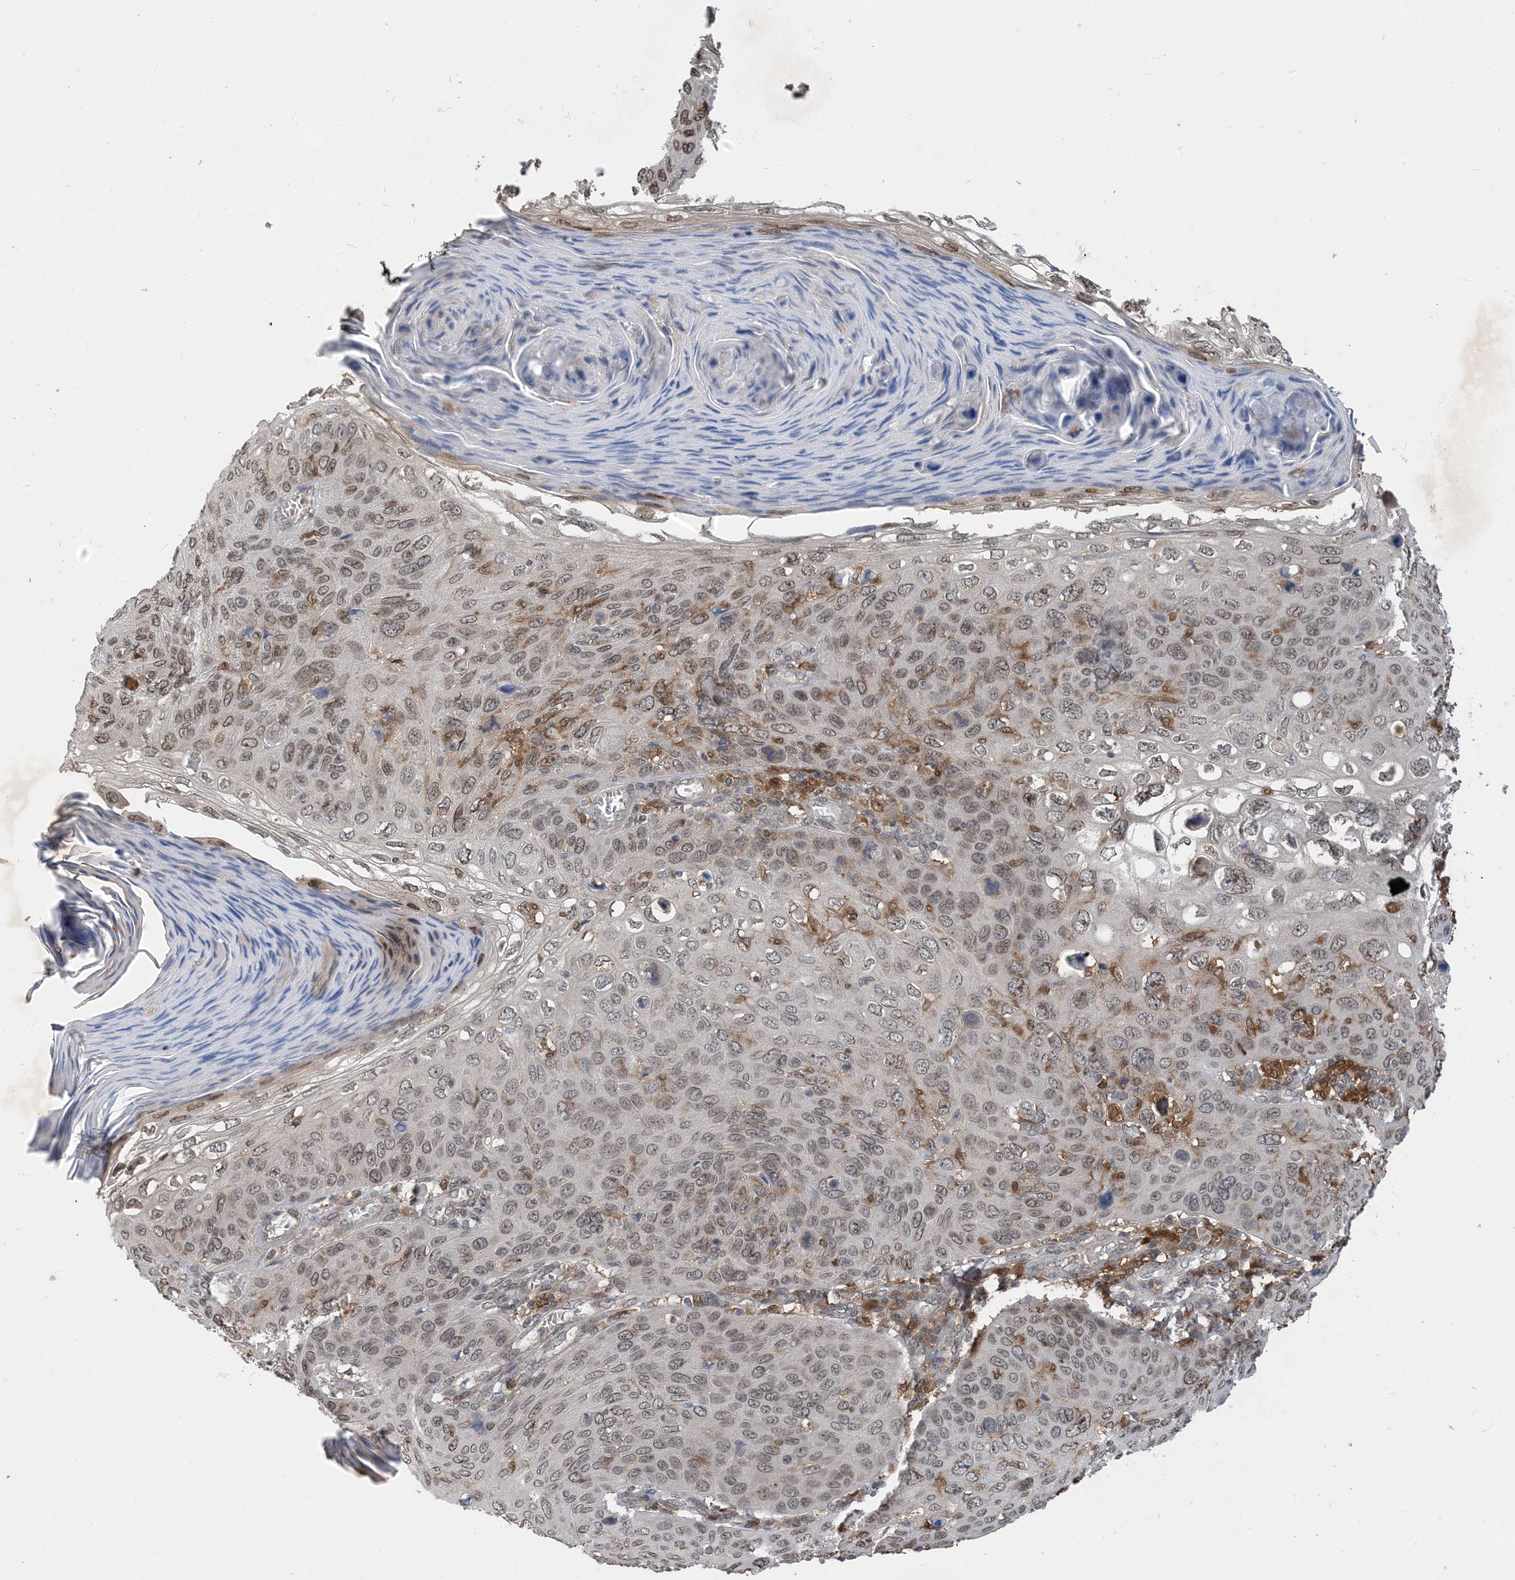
{"staining": {"intensity": "weak", "quantity": ">75%", "location": "cytoplasmic/membranous,nuclear"}, "tissue": "skin cancer", "cell_type": "Tumor cells", "image_type": "cancer", "snomed": [{"axis": "morphology", "description": "Squamous cell carcinoma, NOS"}, {"axis": "topography", "description": "Skin"}], "caption": "IHC of human squamous cell carcinoma (skin) exhibits low levels of weak cytoplasmic/membranous and nuclear staining in approximately >75% of tumor cells.", "gene": "NAGK", "patient": {"sex": "female", "age": 90}}